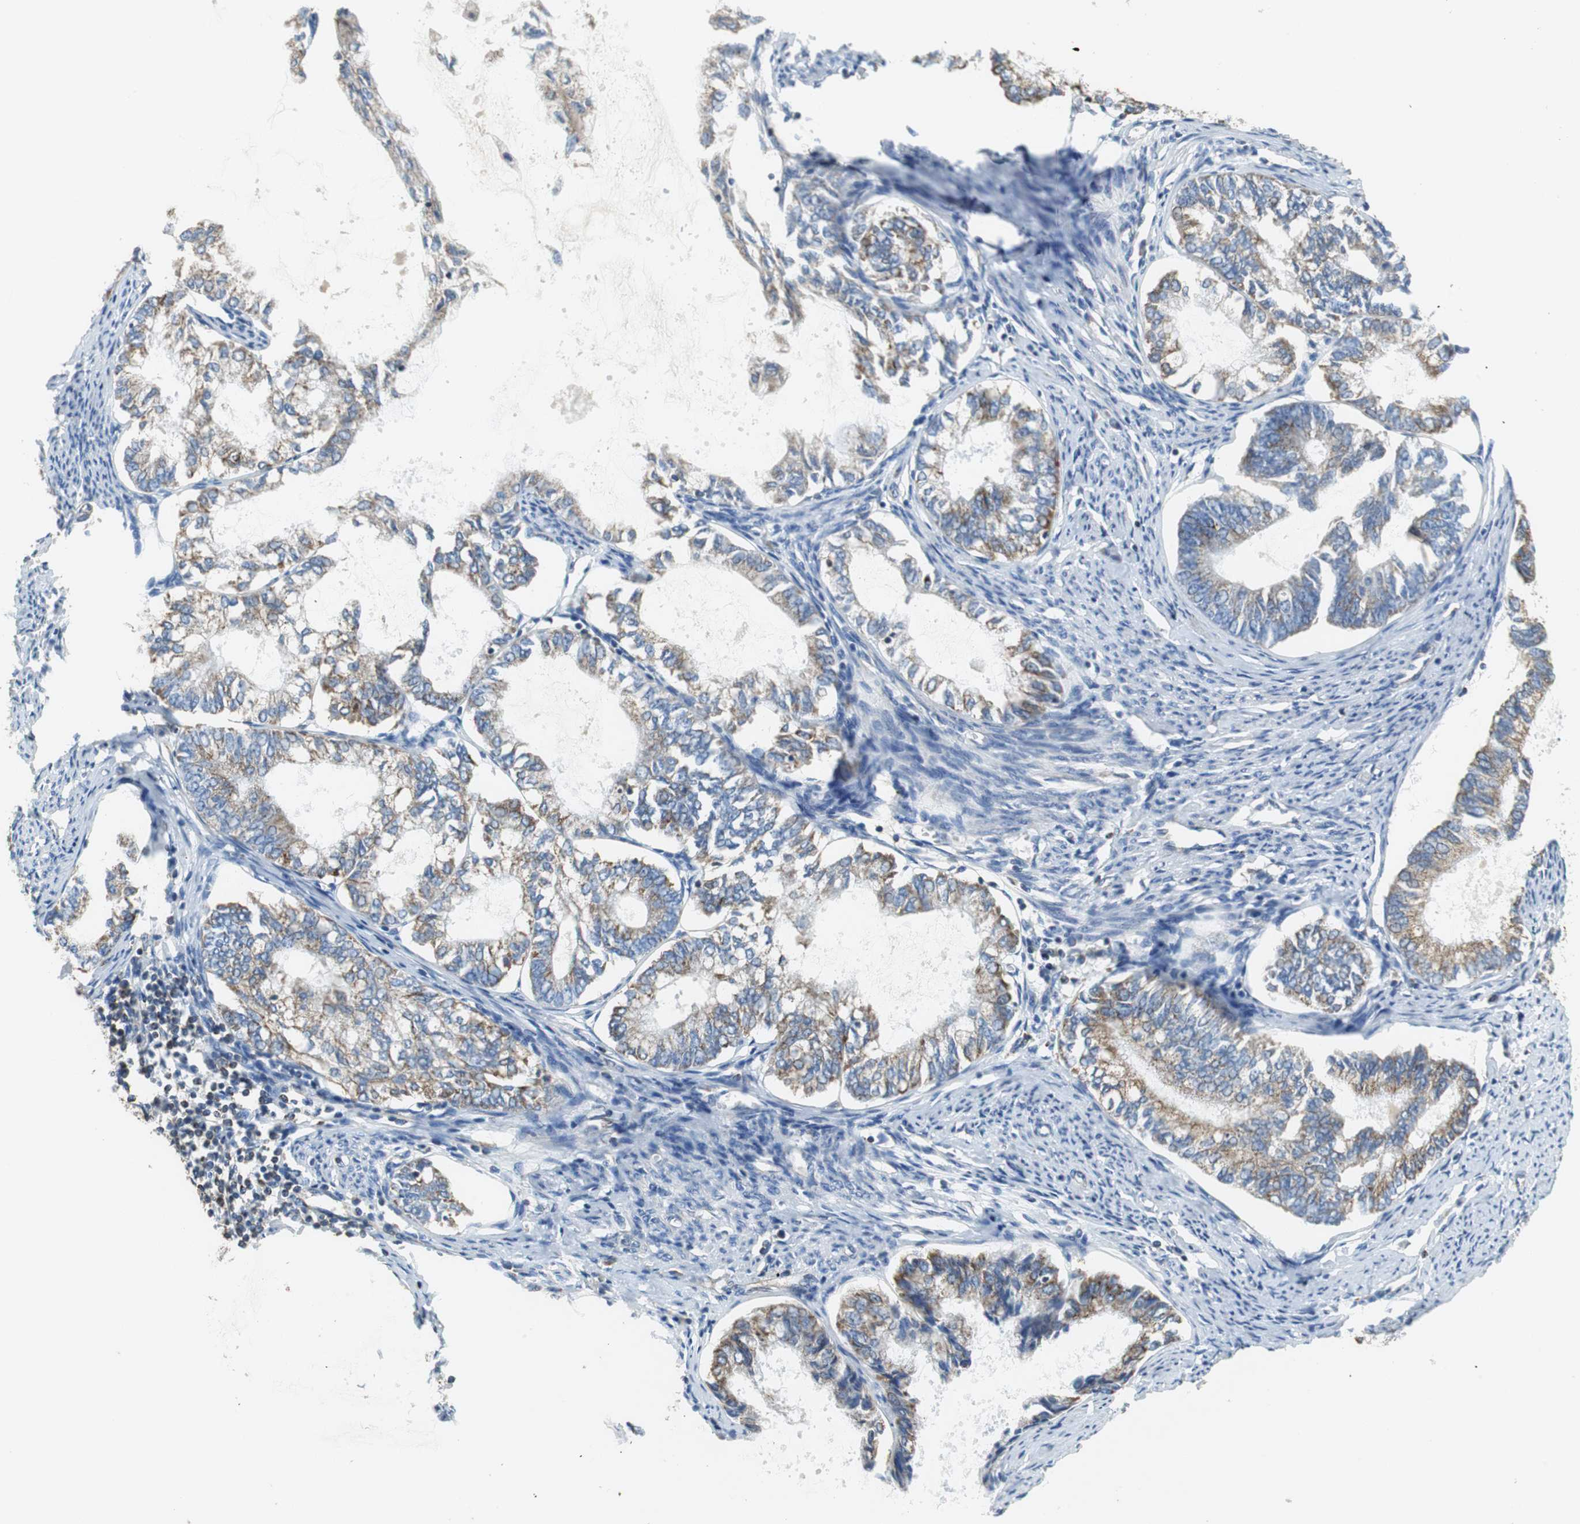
{"staining": {"intensity": "moderate", "quantity": ">75%", "location": "cytoplasmic/membranous"}, "tissue": "endometrial cancer", "cell_type": "Tumor cells", "image_type": "cancer", "snomed": [{"axis": "morphology", "description": "Adenocarcinoma, NOS"}, {"axis": "topography", "description": "Endometrium"}], "caption": "Tumor cells demonstrate medium levels of moderate cytoplasmic/membranous expression in about >75% of cells in human endometrial cancer (adenocarcinoma).", "gene": "GSTK1", "patient": {"sex": "female", "age": 86}}